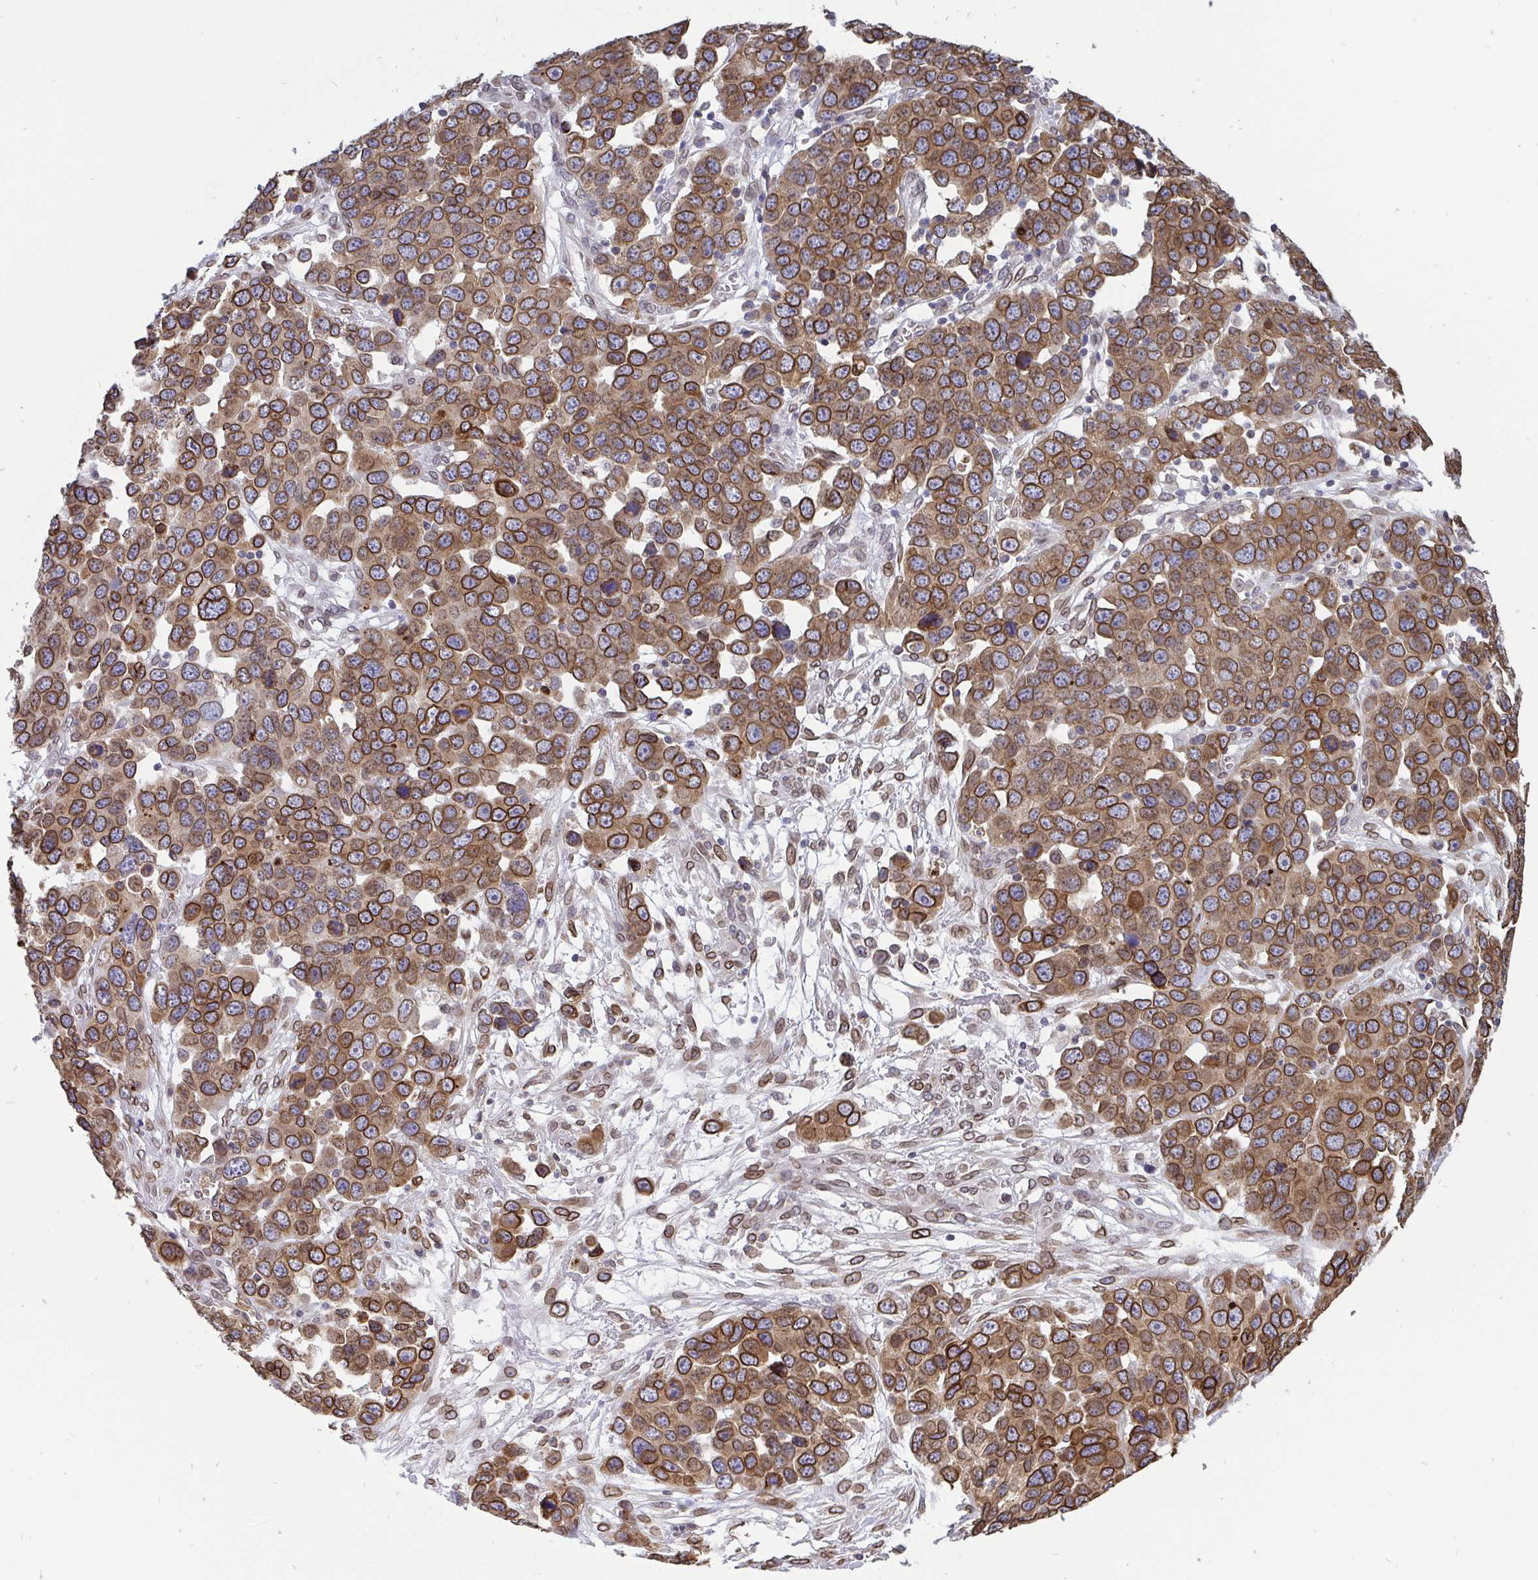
{"staining": {"intensity": "moderate", "quantity": ">75%", "location": "cytoplasmic/membranous,nuclear"}, "tissue": "ovarian cancer", "cell_type": "Tumor cells", "image_type": "cancer", "snomed": [{"axis": "morphology", "description": "Cystadenocarcinoma, serous, NOS"}, {"axis": "topography", "description": "Ovary"}], "caption": "DAB (3,3'-diaminobenzidine) immunohistochemical staining of human ovarian serous cystadenocarcinoma shows moderate cytoplasmic/membranous and nuclear protein expression in approximately >75% of tumor cells.", "gene": "EMD", "patient": {"sex": "female", "age": 76}}